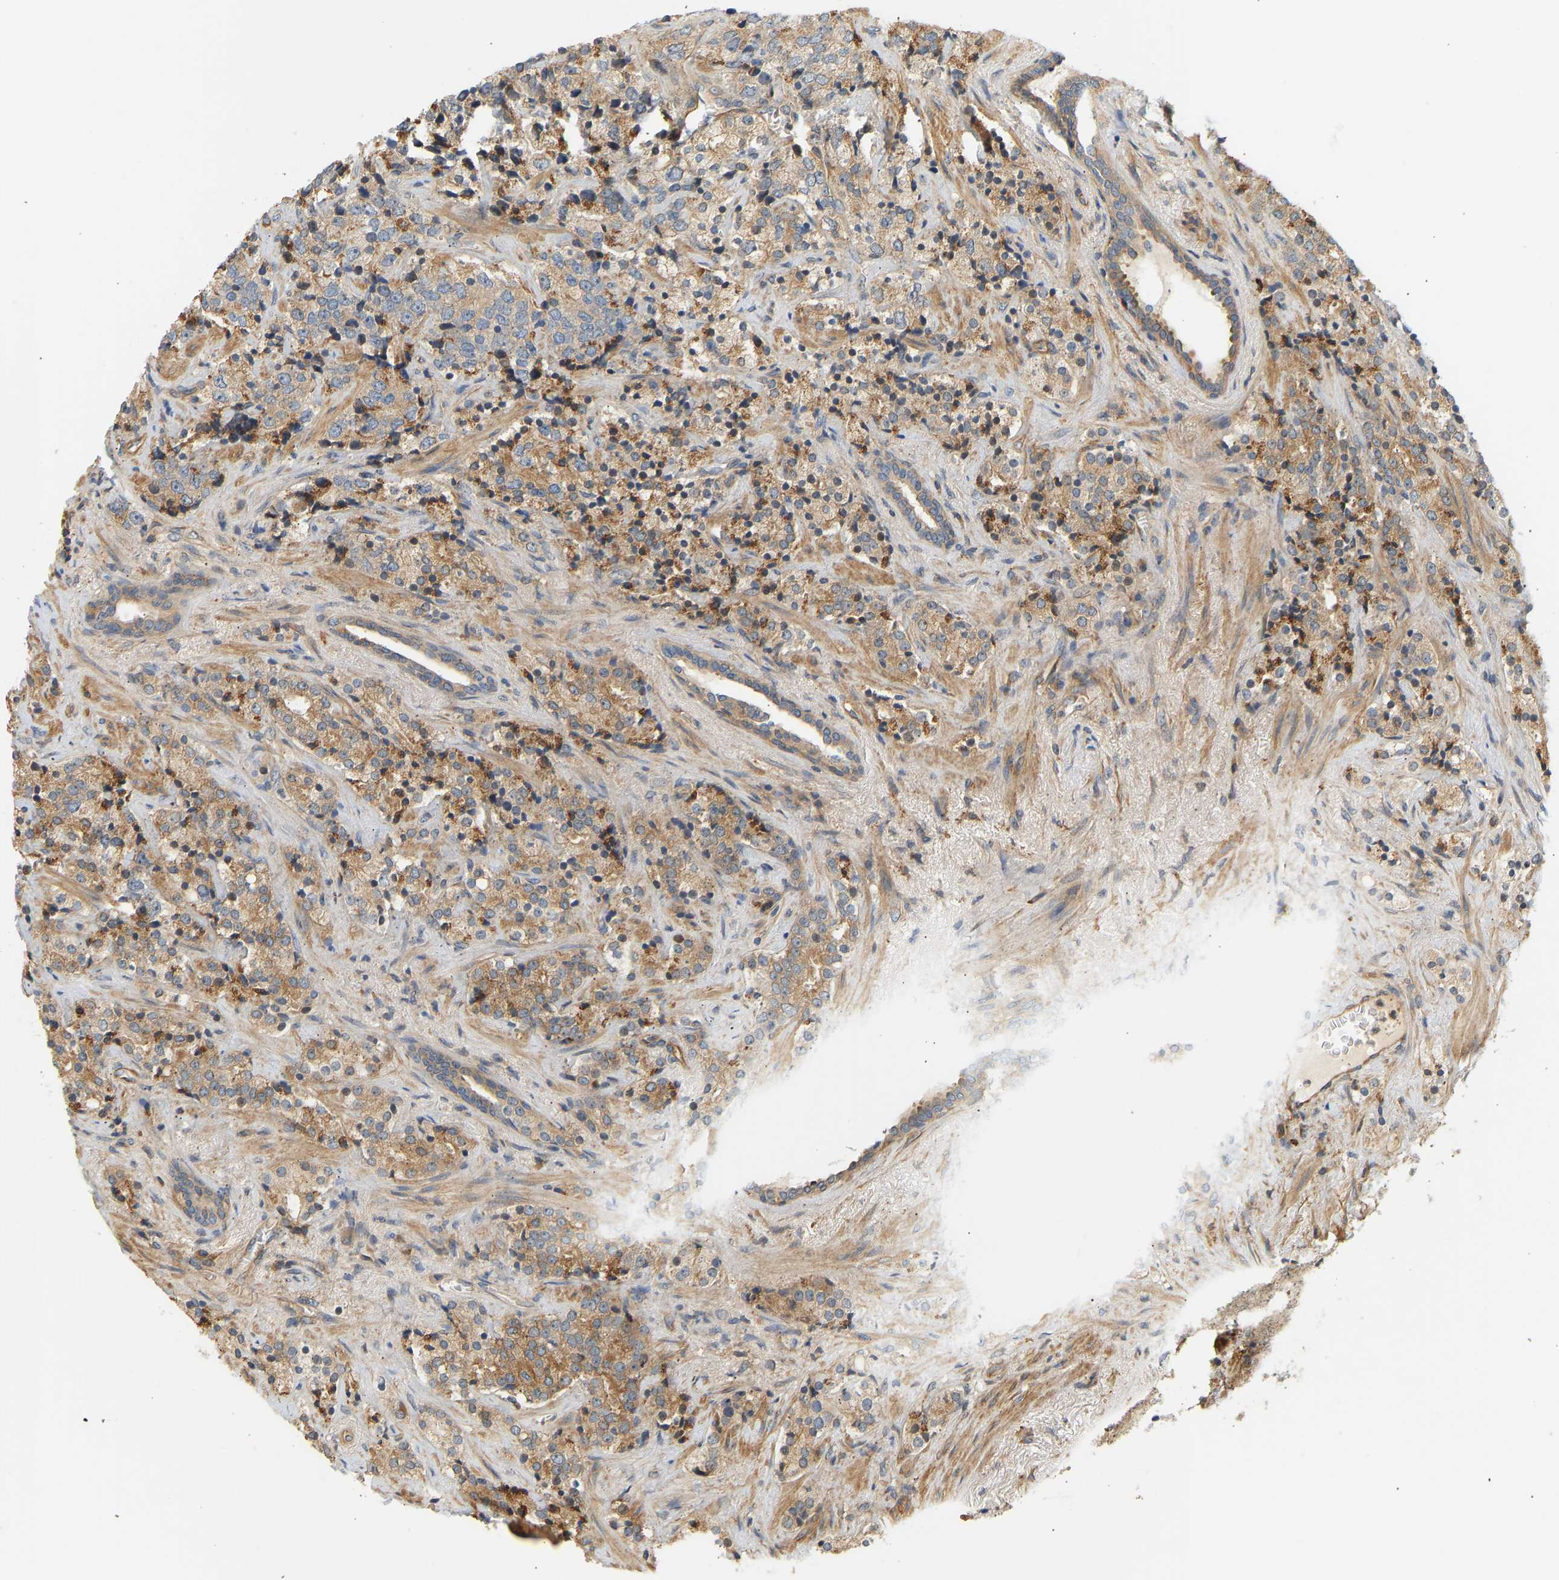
{"staining": {"intensity": "moderate", "quantity": ">75%", "location": "cytoplasmic/membranous"}, "tissue": "prostate cancer", "cell_type": "Tumor cells", "image_type": "cancer", "snomed": [{"axis": "morphology", "description": "Adenocarcinoma, High grade"}, {"axis": "topography", "description": "Prostate"}], "caption": "Immunohistochemistry (DAB (3,3'-diaminobenzidine)) staining of human prostate high-grade adenocarcinoma displays moderate cytoplasmic/membranous protein positivity in approximately >75% of tumor cells. (DAB (3,3'-diaminobenzidine) = brown stain, brightfield microscopy at high magnification).", "gene": "CEP57", "patient": {"sex": "male", "age": 71}}